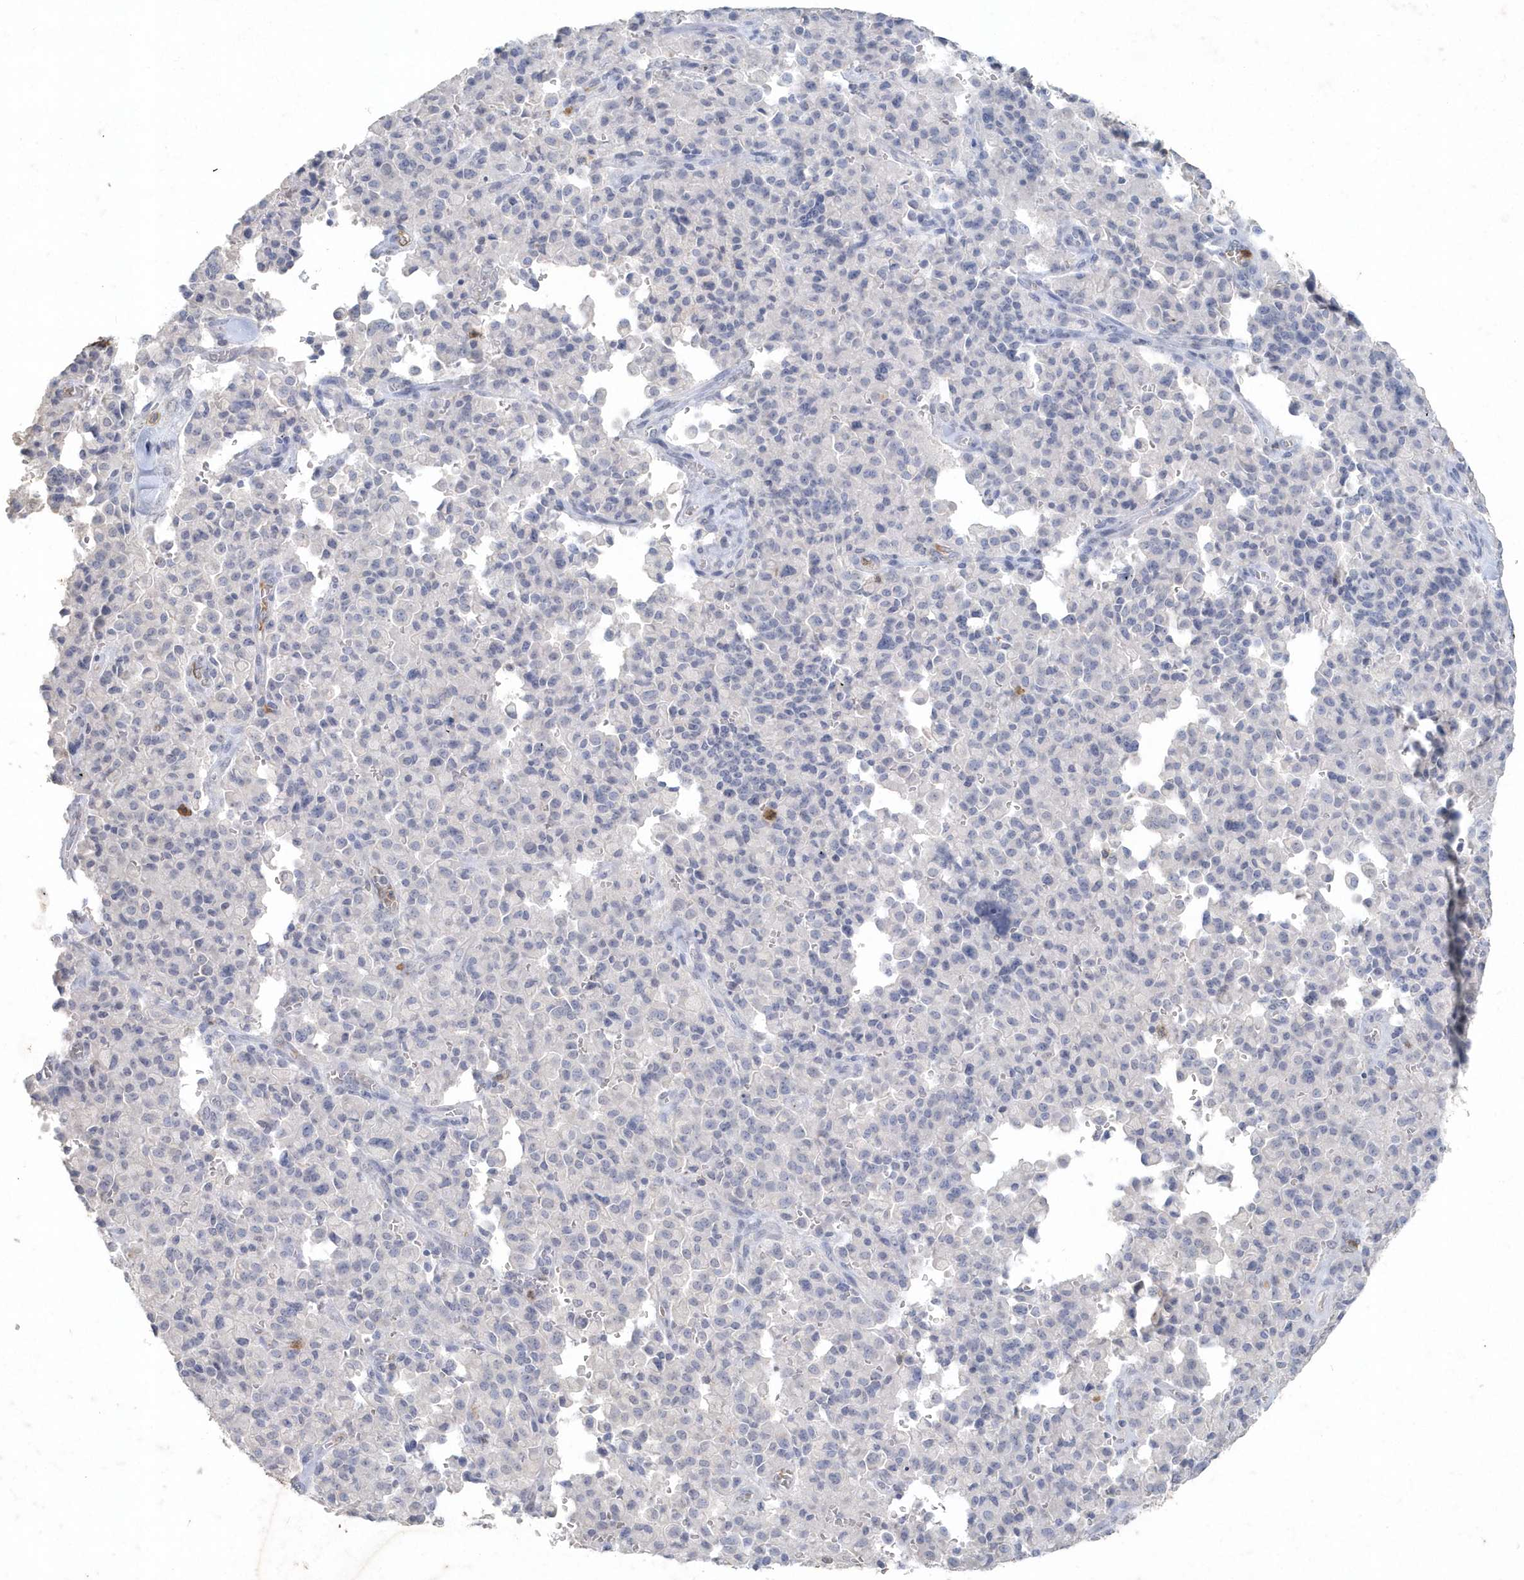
{"staining": {"intensity": "negative", "quantity": "none", "location": "none"}, "tissue": "pancreatic cancer", "cell_type": "Tumor cells", "image_type": "cancer", "snomed": [{"axis": "morphology", "description": "Adenocarcinoma, NOS"}, {"axis": "topography", "description": "Pancreas"}], "caption": "Tumor cells are negative for brown protein staining in pancreatic cancer (adenocarcinoma).", "gene": "PDCD1", "patient": {"sex": "male", "age": 65}}